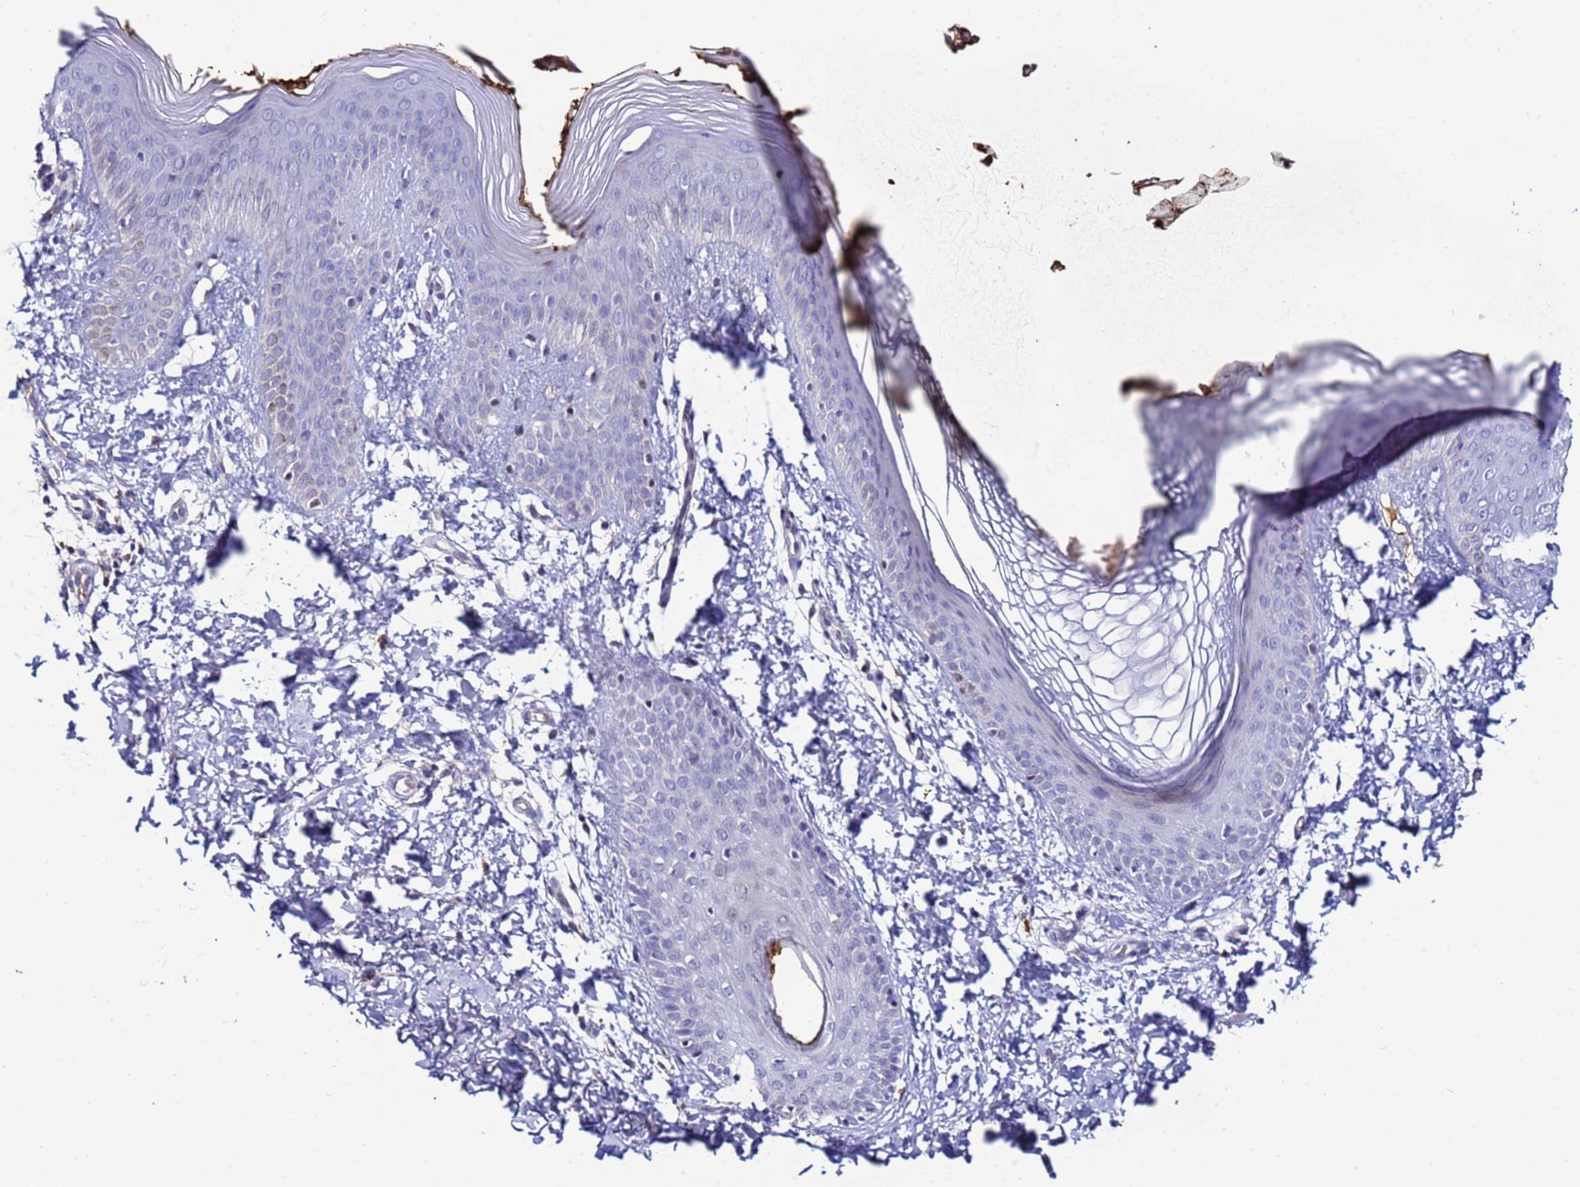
{"staining": {"intensity": "moderate", "quantity": "<25%", "location": "cytoplasmic/membranous,nuclear"}, "tissue": "skin", "cell_type": "Epidermal cells", "image_type": "normal", "snomed": [{"axis": "morphology", "description": "Normal tissue, NOS"}, {"axis": "morphology", "description": "Inflammation, NOS"}, {"axis": "topography", "description": "Soft tissue"}, {"axis": "topography", "description": "Anal"}], "caption": "Approximately <25% of epidermal cells in normal human skin display moderate cytoplasmic/membranous,nuclear protein expression as visualized by brown immunohistochemical staining.", "gene": "TUBAL3", "patient": {"sex": "female", "age": 15}}